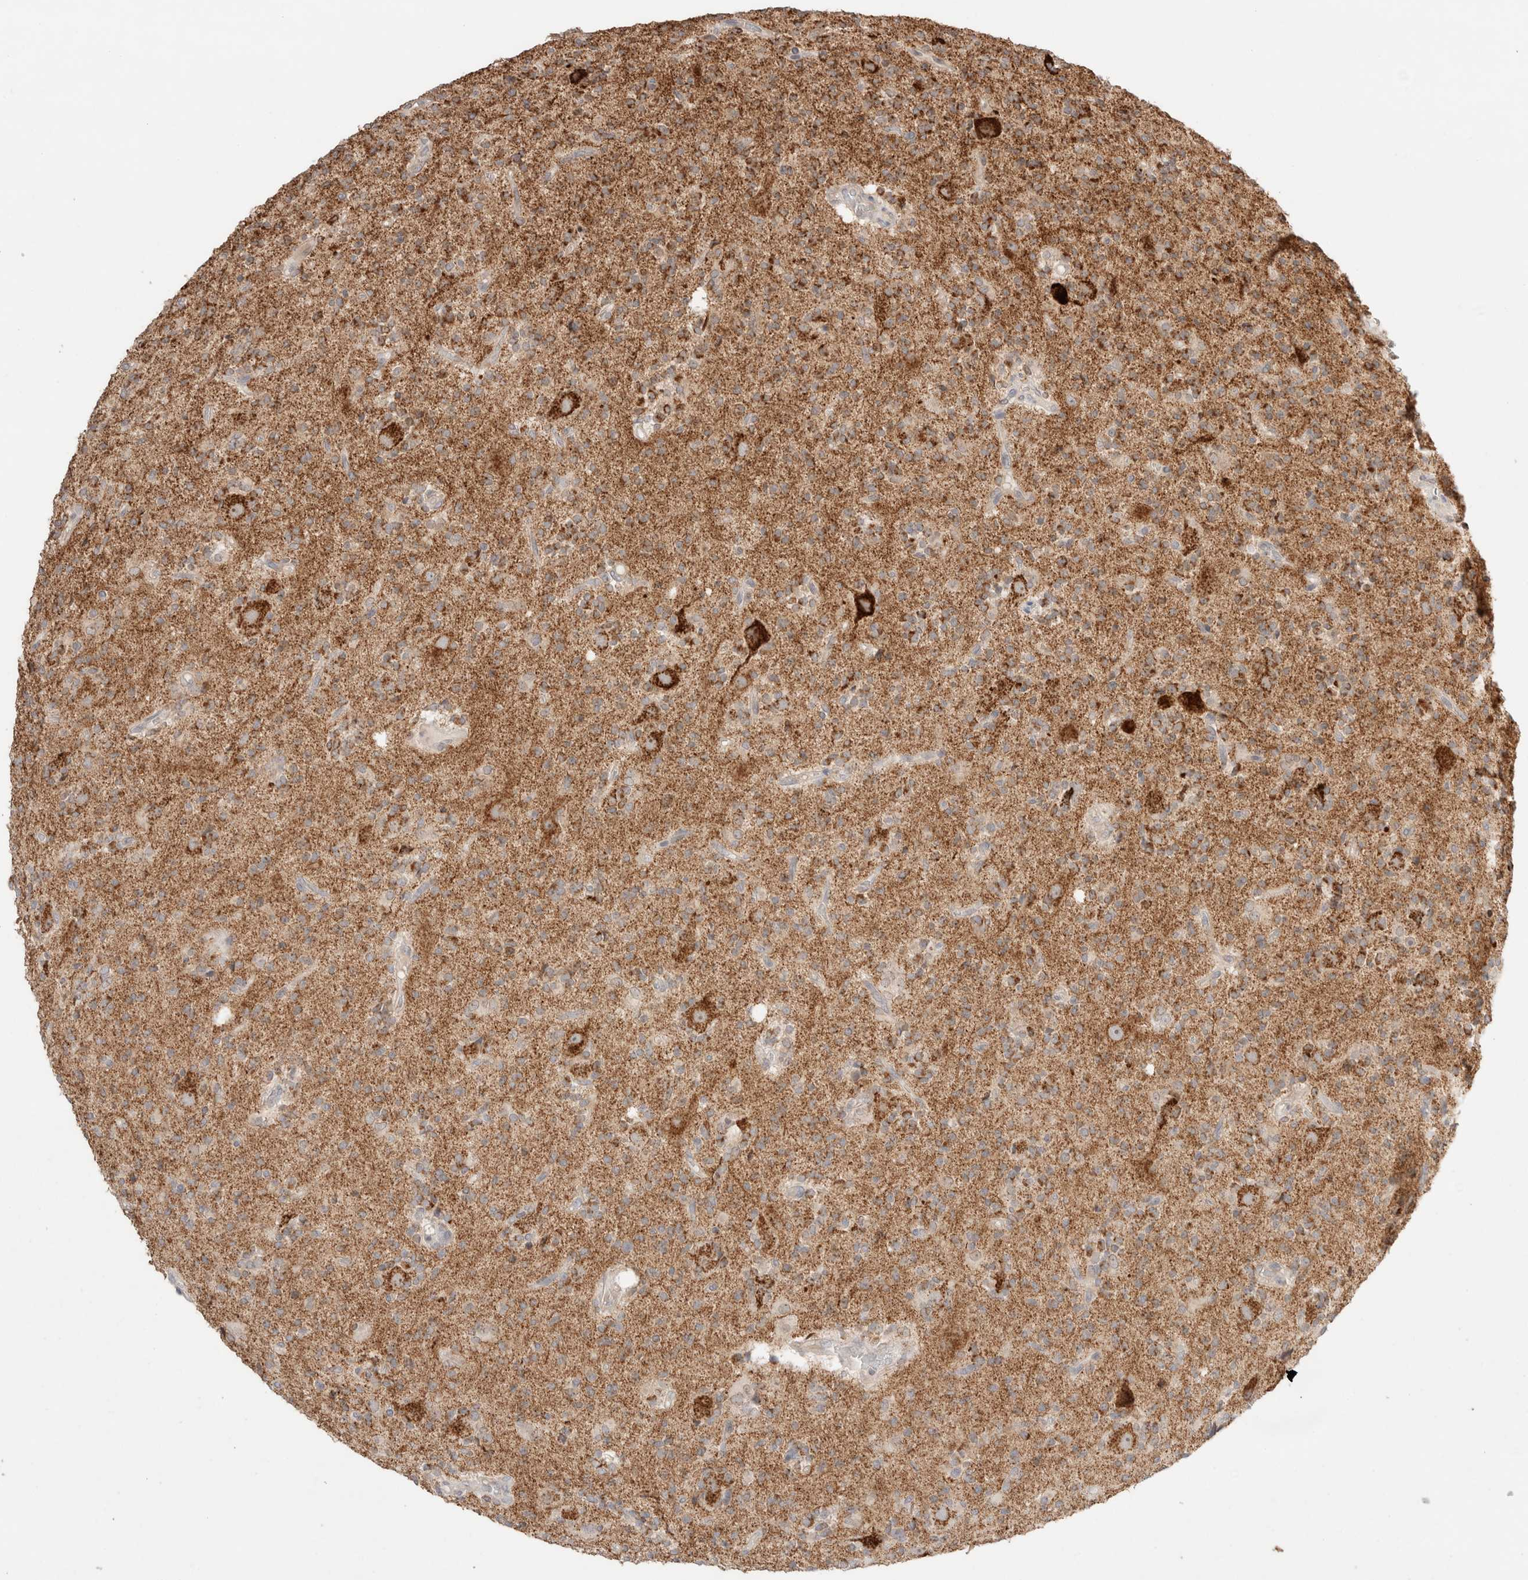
{"staining": {"intensity": "moderate", "quantity": ">75%", "location": "cytoplasmic/membranous"}, "tissue": "glioma", "cell_type": "Tumor cells", "image_type": "cancer", "snomed": [{"axis": "morphology", "description": "Glioma, malignant, High grade"}, {"axis": "topography", "description": "Brain"}], "caption": "Immunohistochemistry (IHC) of malignant high-grade glioma reveals medium levels of moderate cytoplasmic/membranous staining in about >75% of tumor cells.", "gene": "TRIM41", "patient": {"sex": "male", "age": 34}}